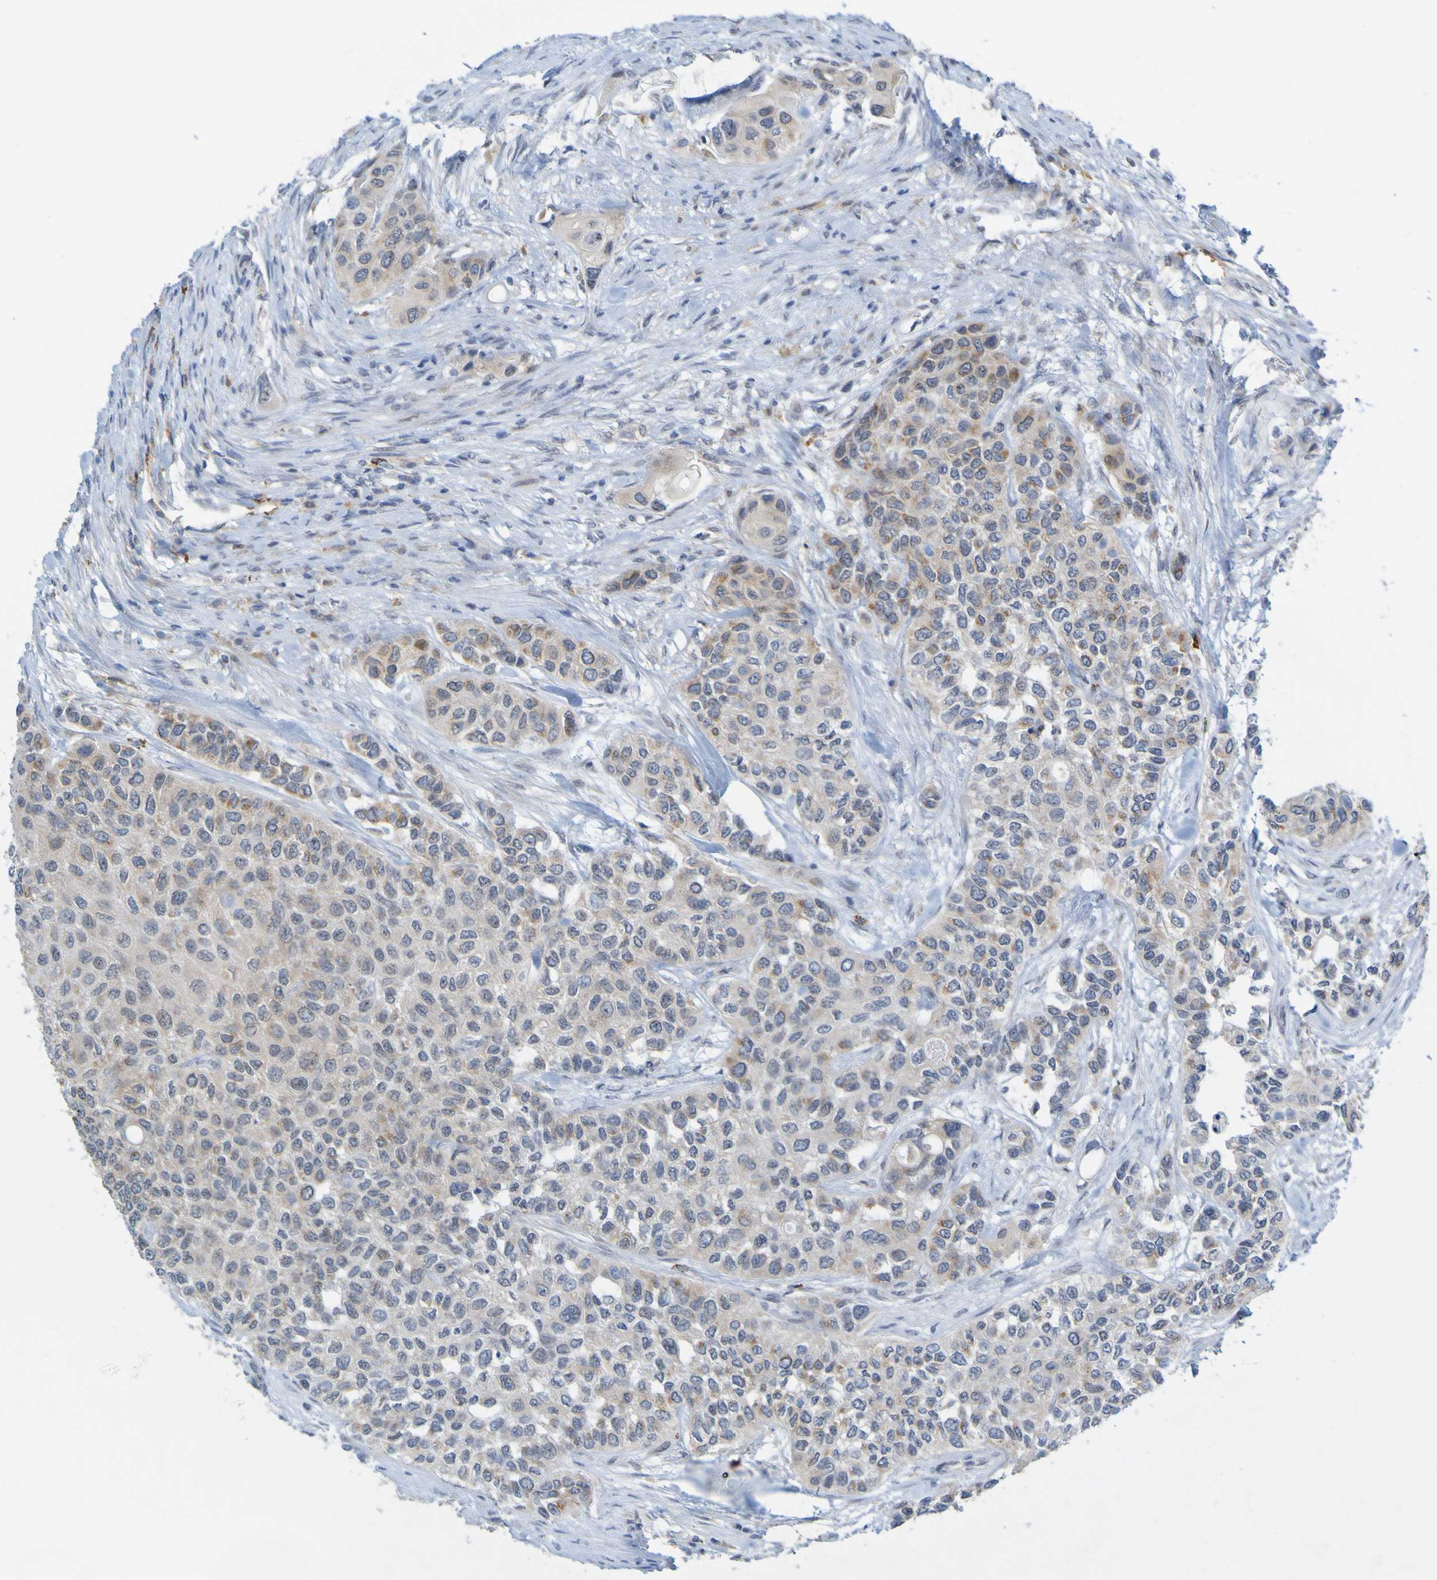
{"staining": {"intensity": "weak", "quantity": ">75%", "location": "cytoplasmic/membranous"}, "tissue": "urothelial cancer", "cell_type": "Tumor cells", "image_type": "cancer", "snomed": [{"axis": "morphology", "description": "Urothelial carcinoma, High grade"}, {"axis": "topography", "description": "Urinary bladder"}], "caption": "This image reveals high-grade urothelial carcinoma stained with immunohistochemistry to label a protein in brown. The cytoplasmic/membranous of tumor cells show weak positivity for the protein. Nuclei are counter-stained blue.", "gene": "LILRB5", "patient": {"sex": "female", "age": 56}}